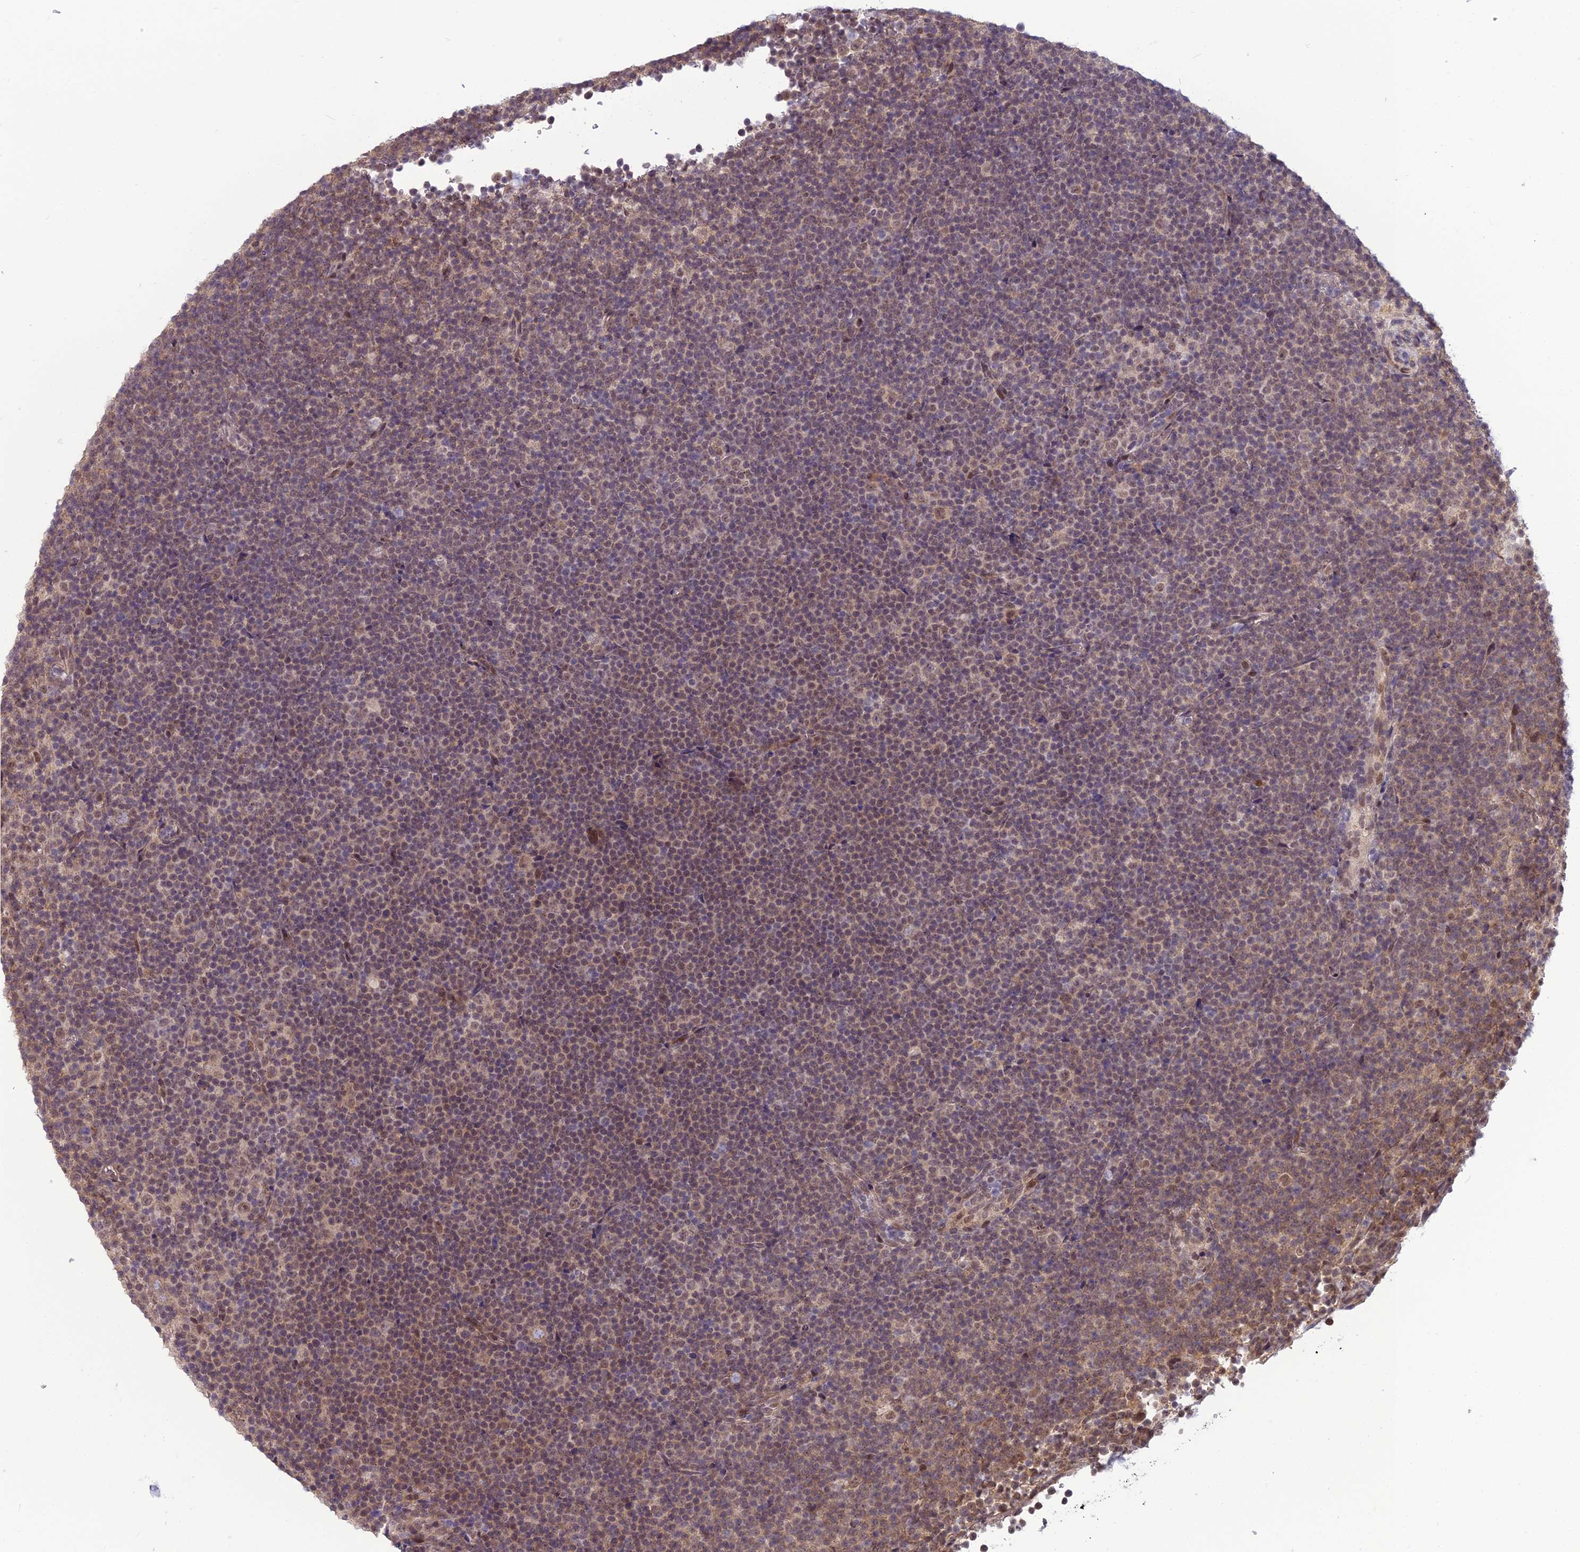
{"staining": {"intensity": "weak", "quantity": "25%-75%", "location": "nuclear"}, "tissue": "lymphoma", "cell_type": "Tumor cells", "image_type": "cancer", "snomed": [{"axis": "morphology", "description": "Malignant lymphoma, non-Hodgkin's type, Low grade"}, {"axis": "topography", "description": "Lymph node"}], "caption": "Low-grade malignant lymphoma, non-Hodgkin's type was stained to show a protein in brown. There is low levels of weak nuclear staining in about 25%-75% of tumor cells. The staining was performed using DAB (3,3'-diaminobenzidine), with brown indicating positive protein expression. Nuclei are stained blue with hematoxylin.", "gene": "FBRS", "patient": {"sex": "female", "age": 67}}